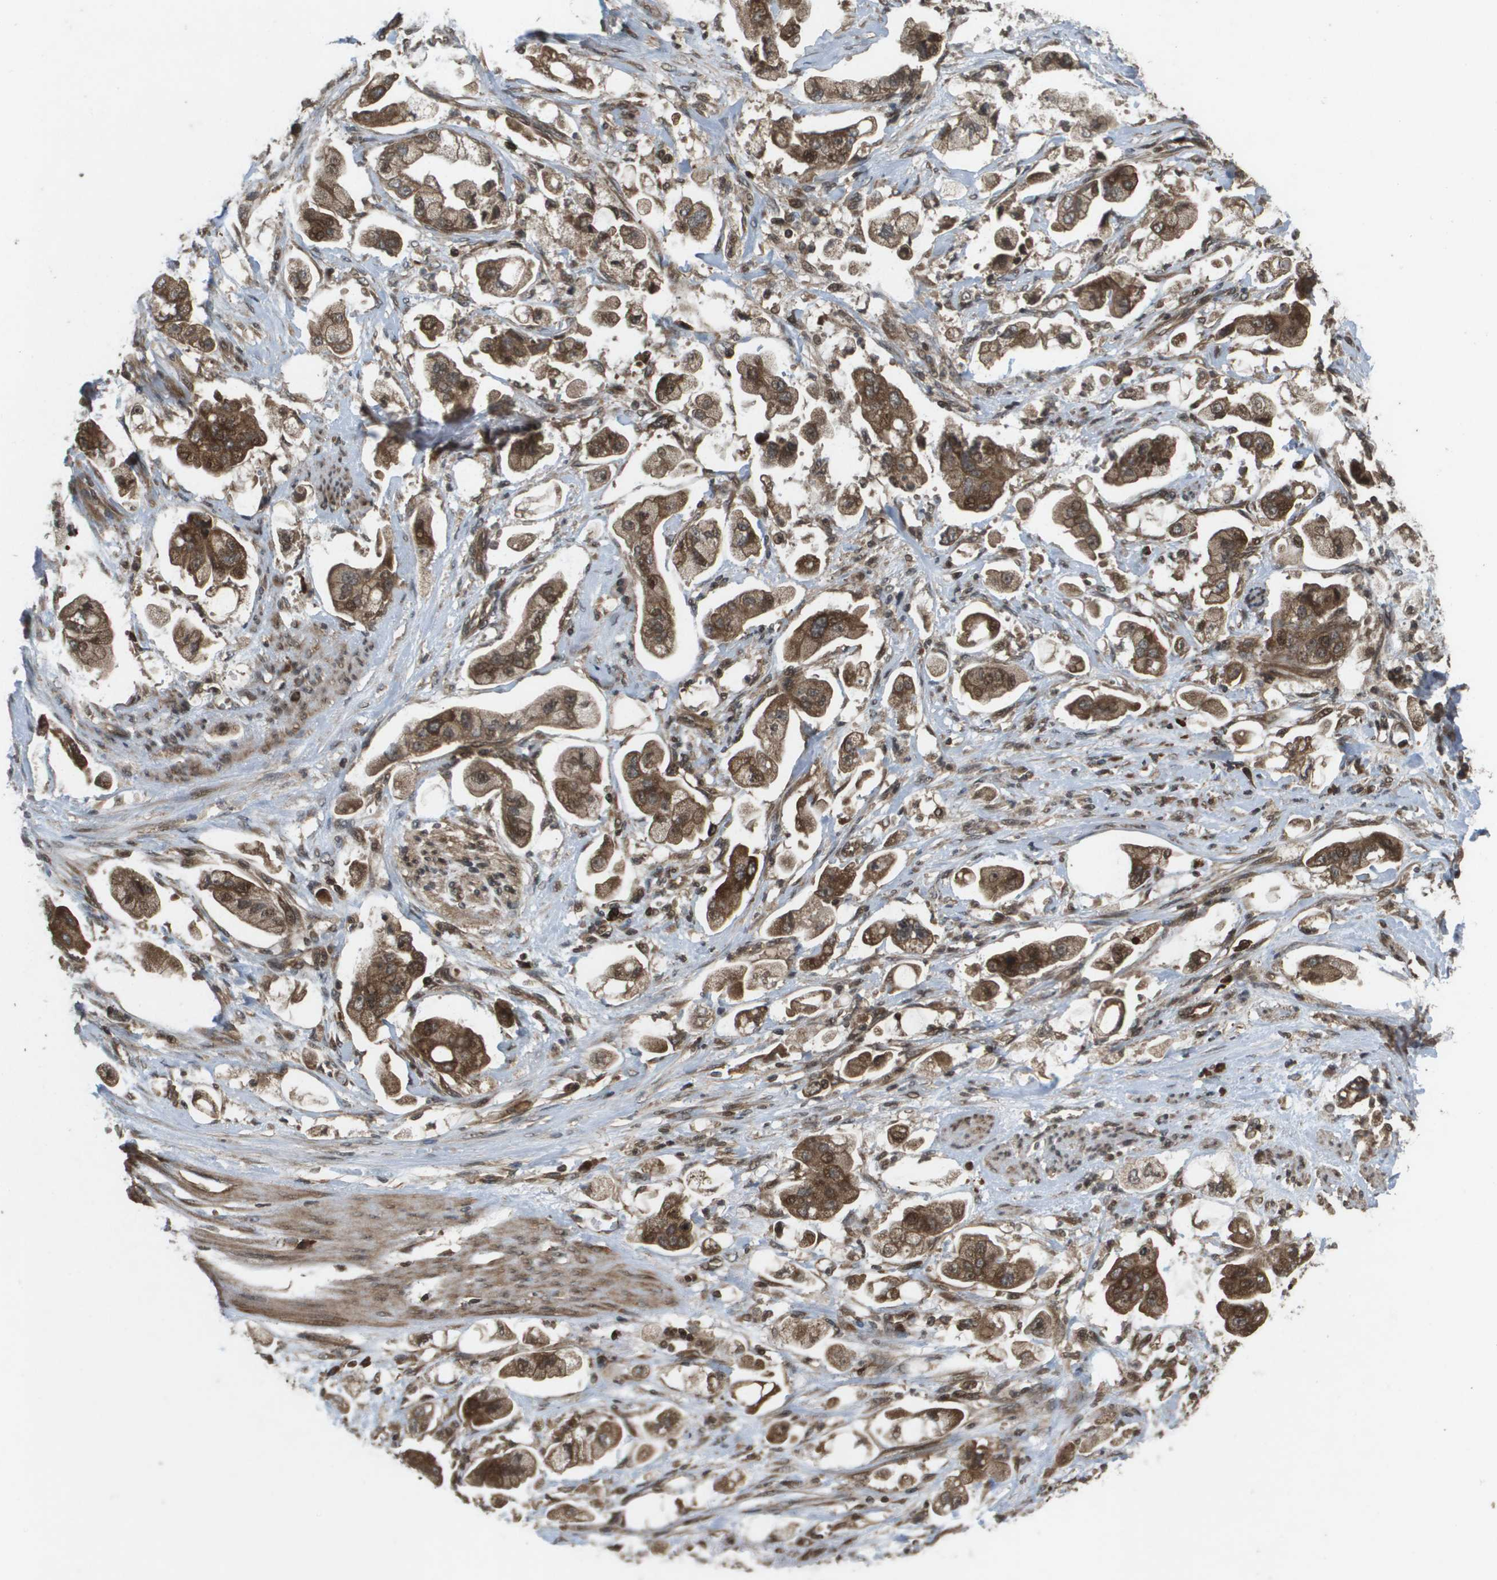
{"staining": {"intensity": "strong", "quantity": ">75%", "location": "cytoplasmic/membranous,nuclear"}, "tissue": "stomach cancer", "cell_type": "Tumor cells", "image_type": "cancer", "snomed": [{"axis": "morphology", "description": "Adenocarcinoma, NOS"}, {"axis": "topography", "description": "Stomach"}], "caption": "Immunohistochemical staining of human stomach cancer displays strong cytoplasmic/membranous and nuclear protein staining in about >75% of tumor cells.", "gene": "KIF11", "patient": {"sex": "male", "age": 62}}